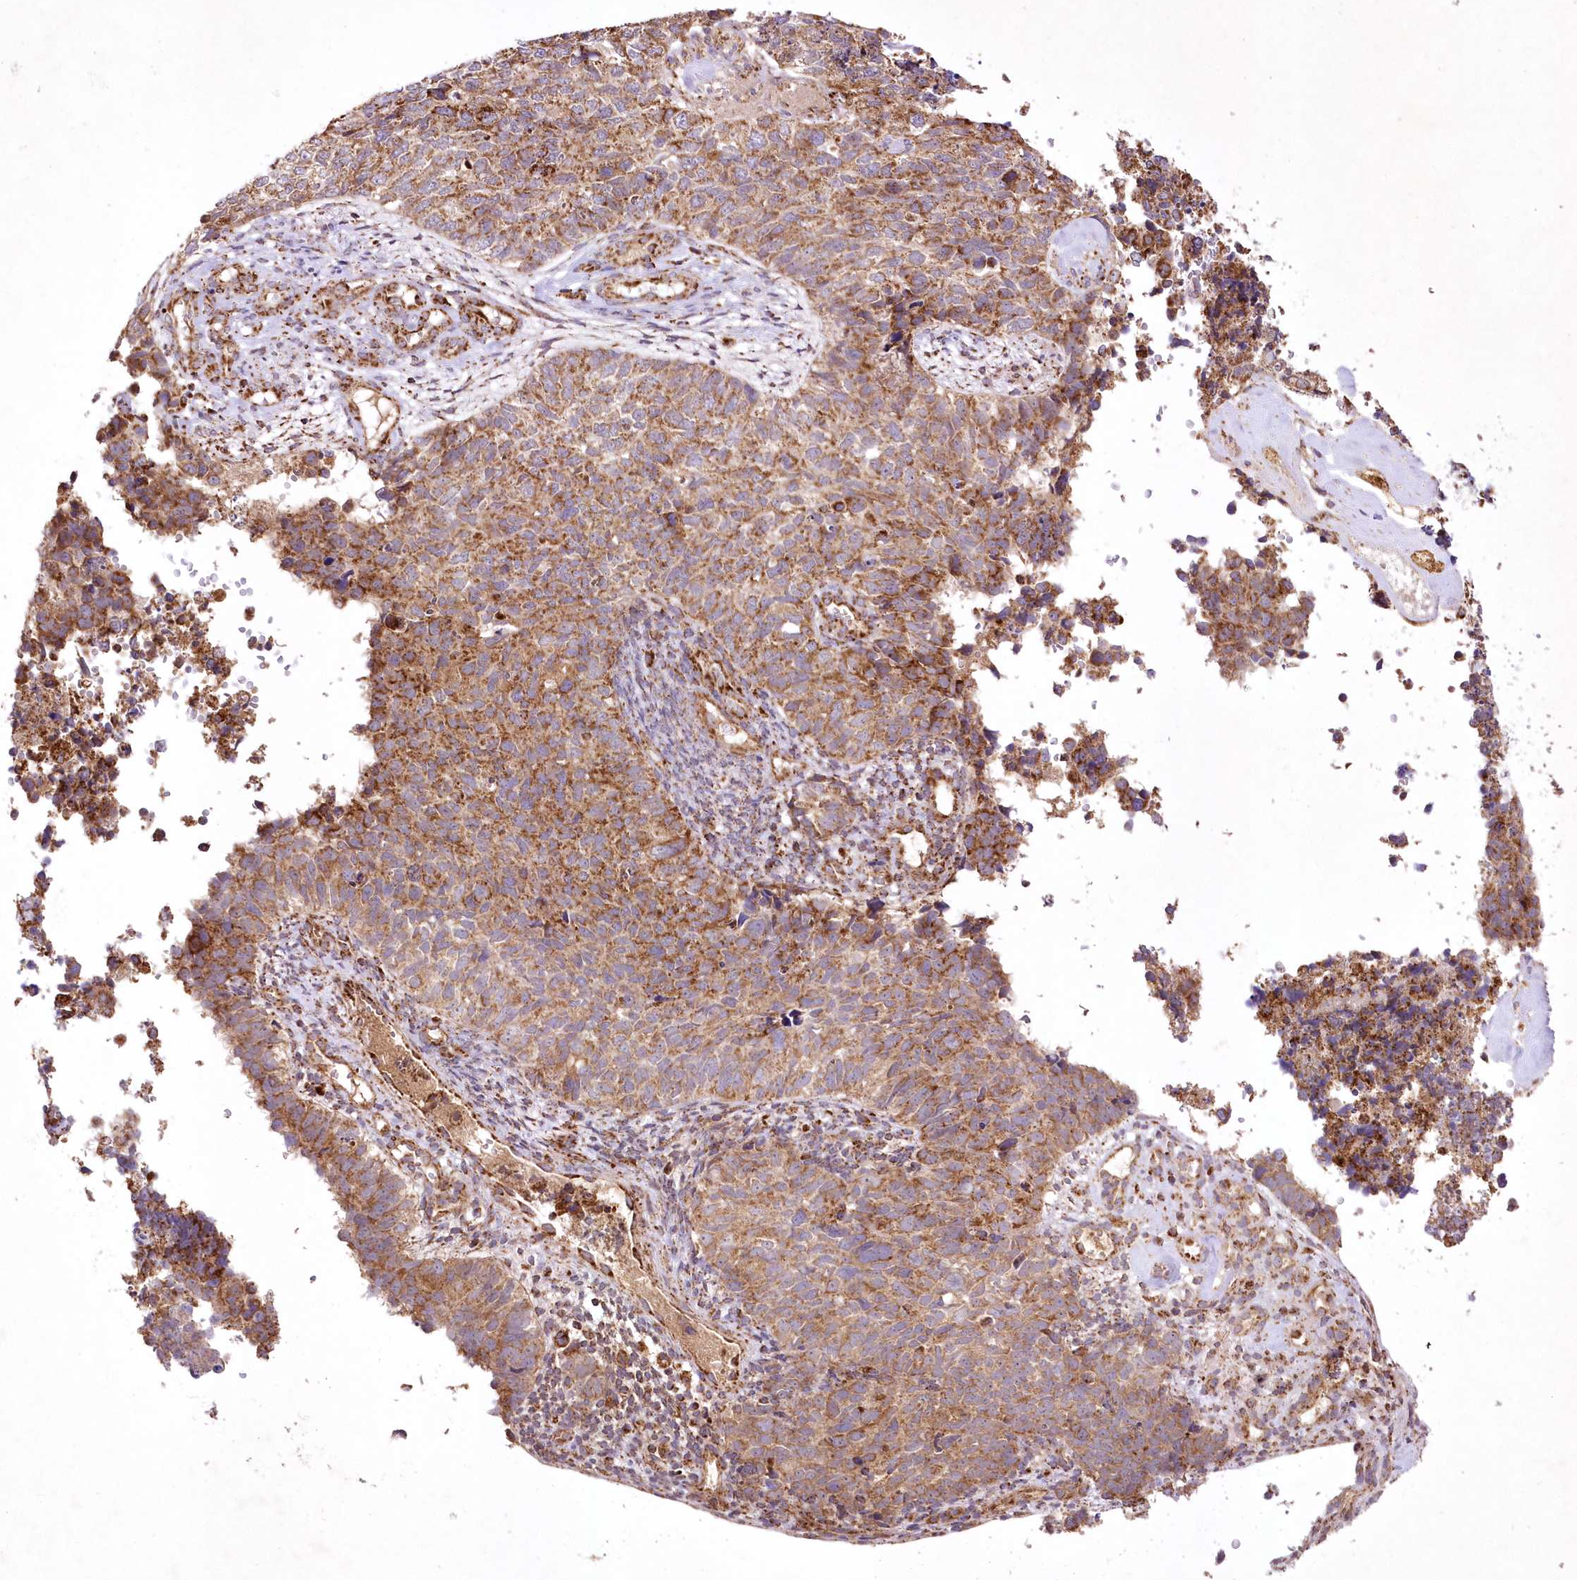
{"staining": {"intensity": "moderate", "quantity": ">75%", "location": "cytoplasmic/membranous"}, "tissue": "cervical cancer", "cell_type": "Tumor cells", "image_type": "cancer", "snomed": [{"axis": "morphology", "description": "Squamous cell carcinoma, NOS"}, {"axis": "topography", "description": "Cervix"}], "caption": "A brown stain shows moderate cytoplasmic/membranous expression of a protein in human cervical cancer (squamous cell carcinoma) tumor cells. Nuclei are stained in blue.", "gene": "ASNSD1", "patient": {"sex": "female", "age": 63}}